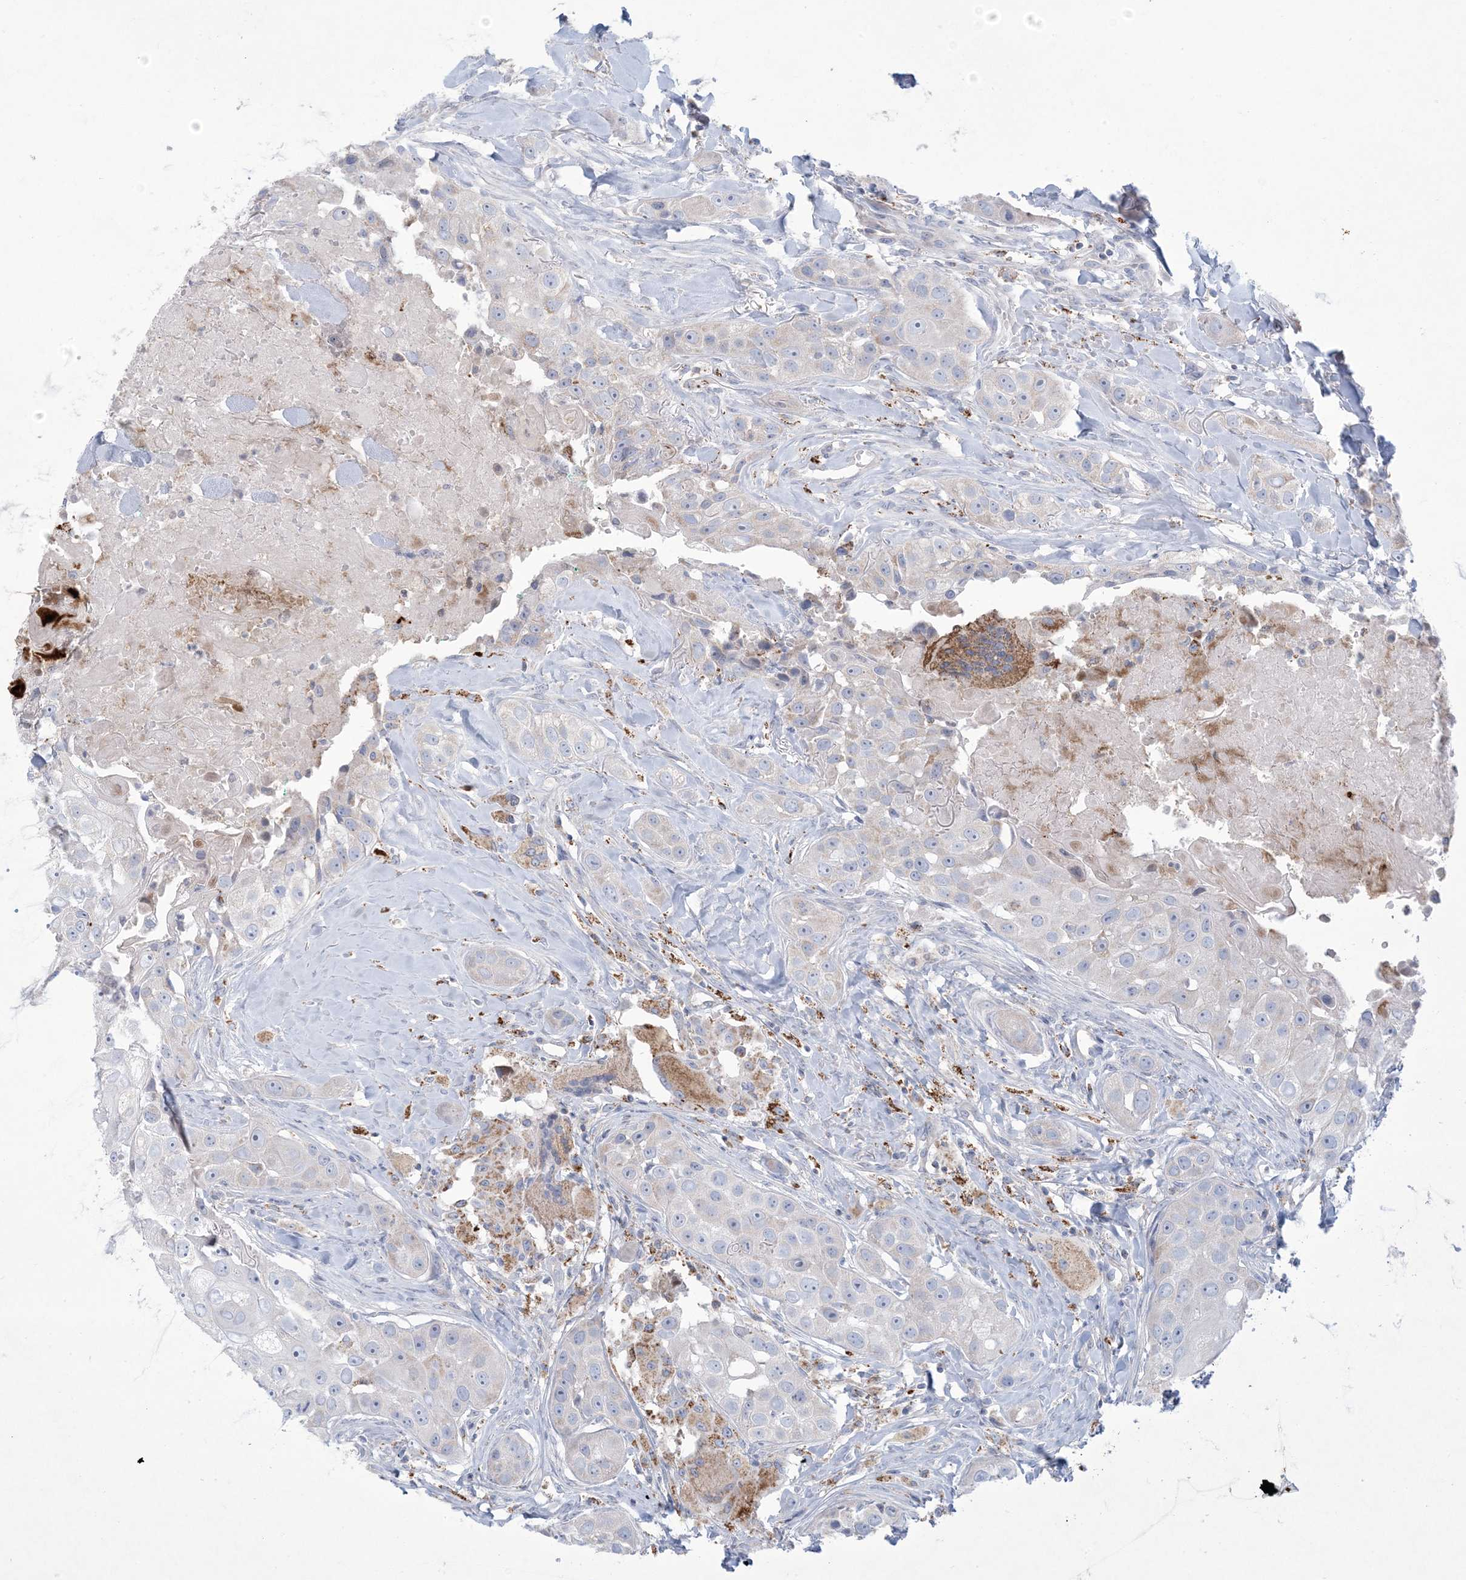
{"staining": {"intensity": "negative", "quantity": "none", "location": "none"}, "tissue": "head and neck cancer", "cell_type": "Tumor cells", "image_type": "cancer", "snomed": [{"axis": "morphology", "description": "Normal tissue, NOS"}, {"axis": "morphology", "description": "Squamous cell carcinoma, NOS"}, {"axis": "topography", "description": "Skeletal muscle"}, {"axis": "topography", "description": "Head-Neck"}], "caption": "Tumor cells show no significant protein expression in squamous cell carcinoma (head and neck).", "gene": "KCTD6", "patient": {"sex": "male", "age": 51}}